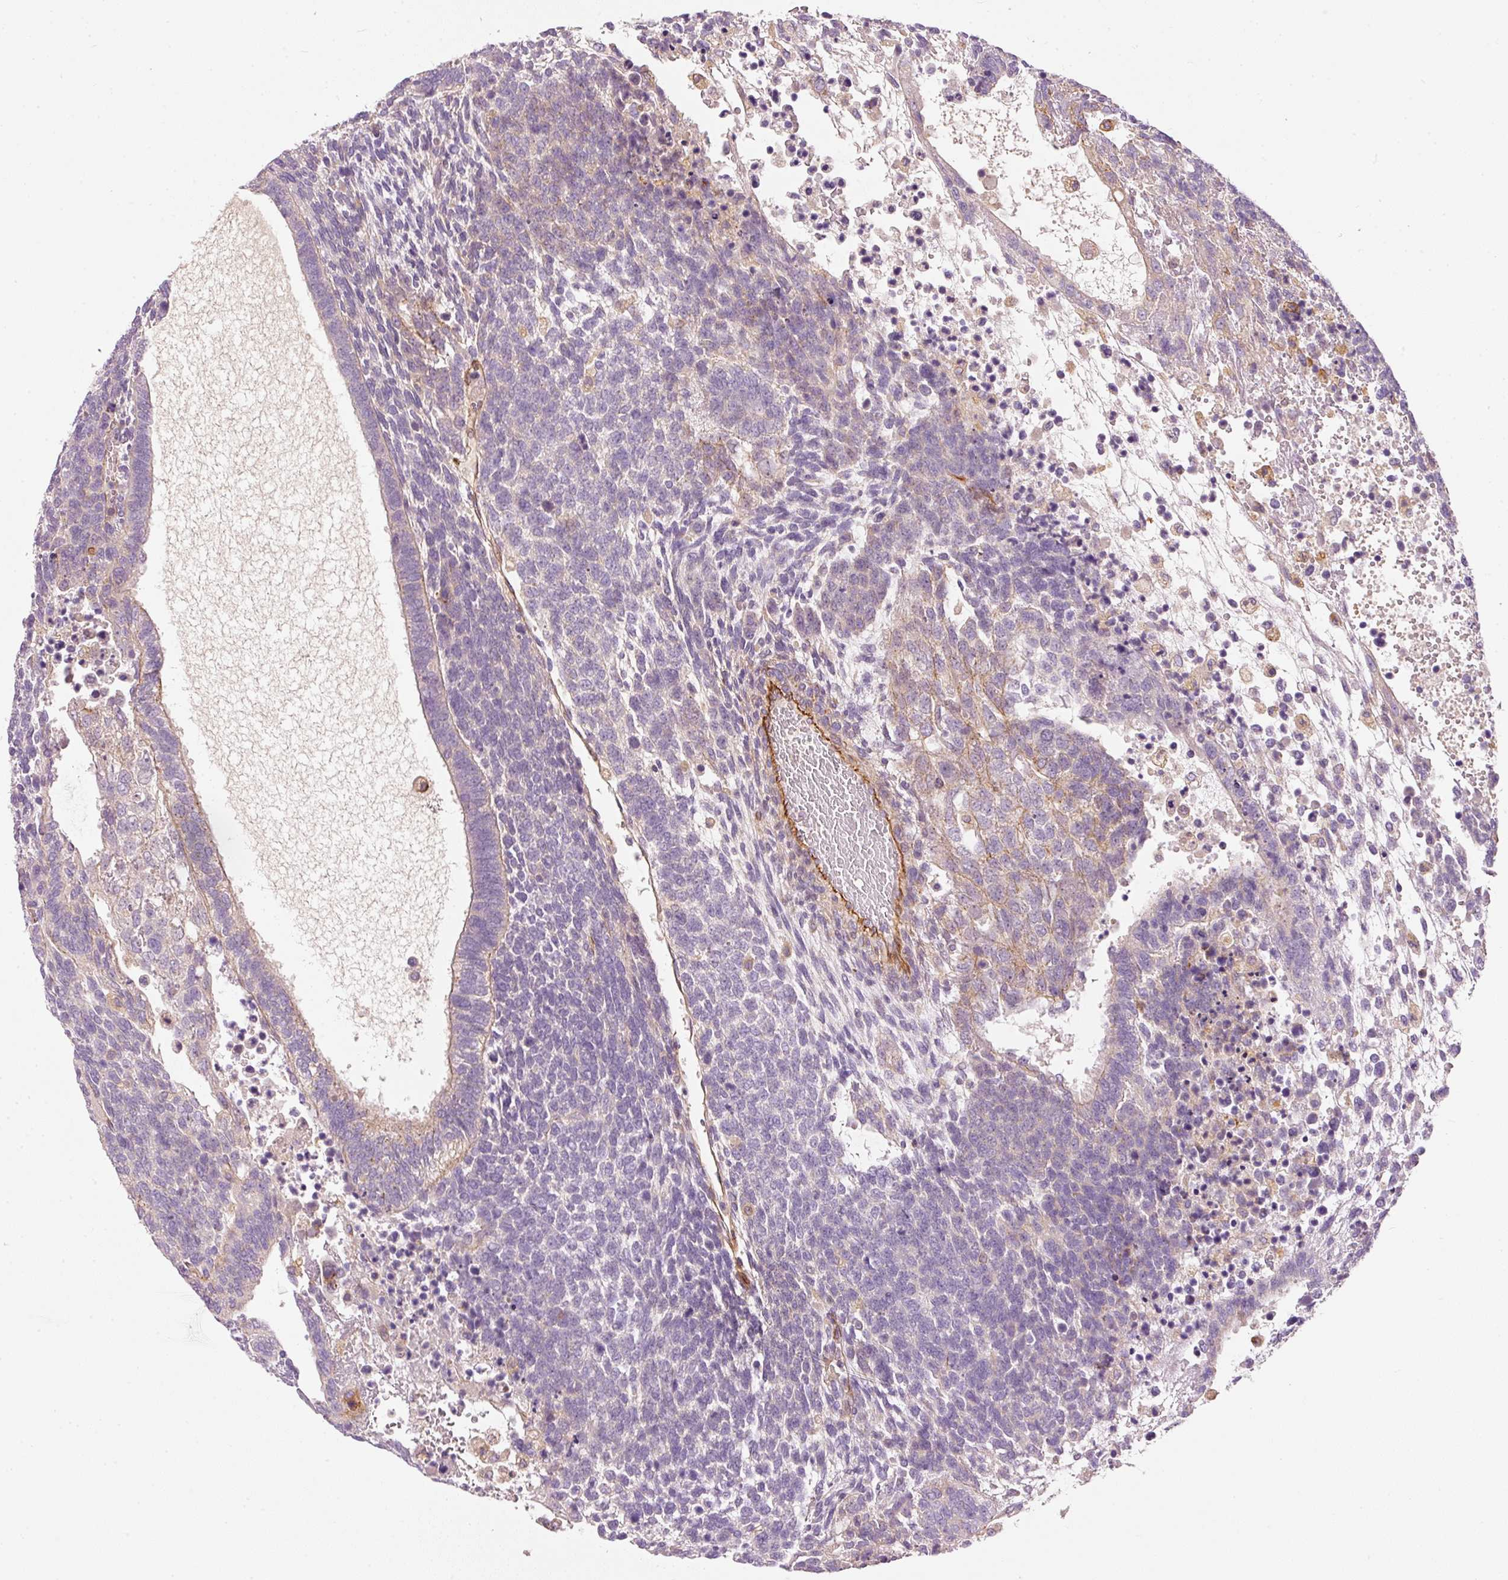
{"staining": {"intensity": "negative", "quantity": "none", "location": "none"}, "tissue": "testis cancer", "cell_type": "Tumor cells", "image_type": "cancer", "snomed": [{"axis": "morphology", "description": "Carcinoma, Embryonal, NOS"}, {"axis": "topography", "description": "Testis"}], "caption": "The histopathology image displays no significant positivity in tumor cells of testis cancer (embryonal carcinoma).", "gene": "OSR2", "patient": {"sex": "male", "age": 23}}